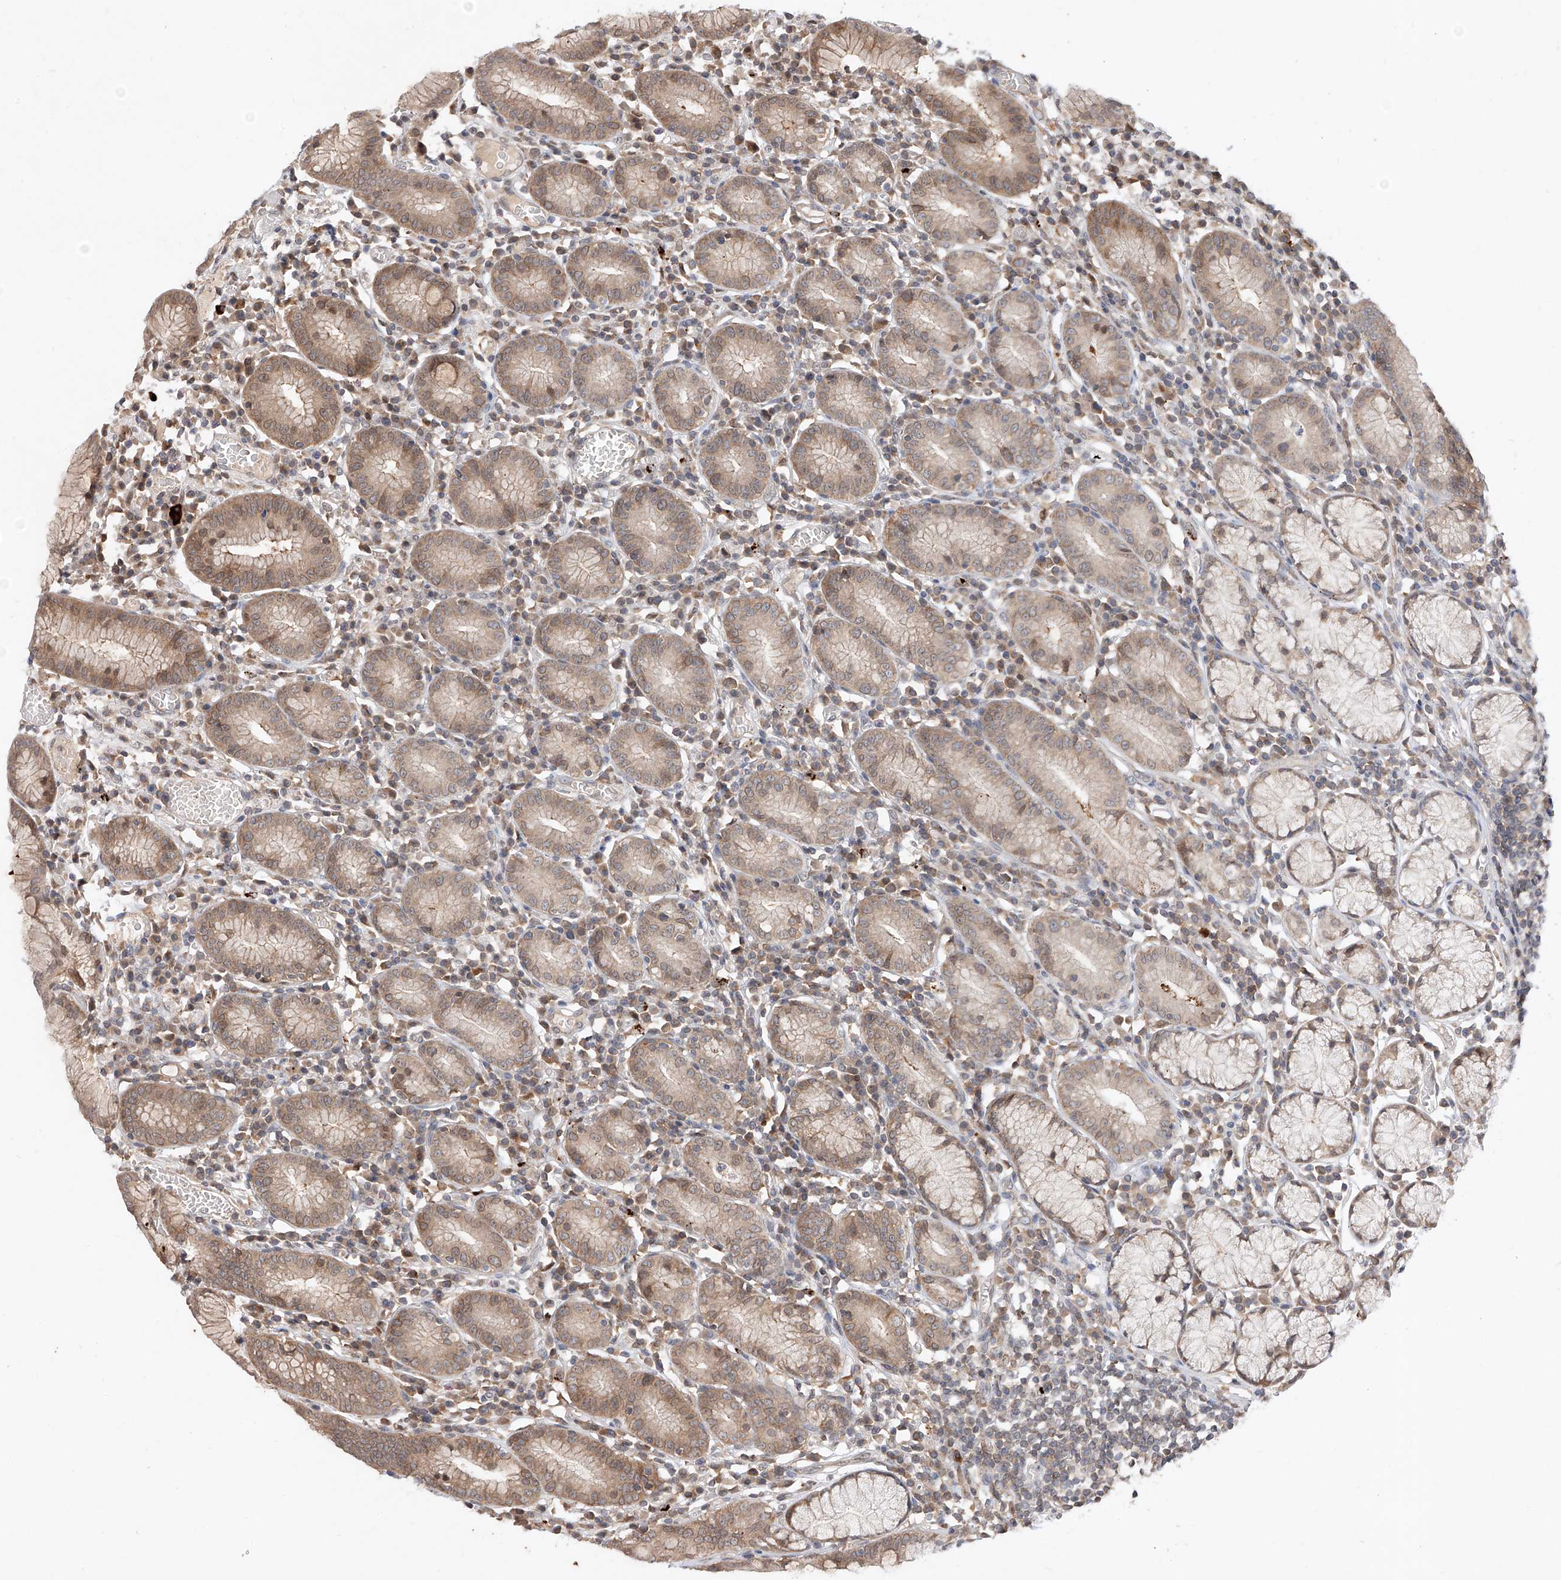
{"staining": {"intensity": "moderate", "quantity": ">75%", "location": "cytoplasmic/membranous"}, "tissue": "stomach", "cell_type": "Glandular cells", "image_type": "normal", "snomed": [{"axis": "morphology", "description": "Normal tissue, NOS"}, {"axis": "topography", "description": "Stomach"}], "caption": "An image showing moderate cytoplasmic/membranous staining in about >75% of glandular cells in benign stomach, as visualized by brown immunohistochemical staining.", "gene": "DIRAS3", "patient": {"sex": "male", "age": 55}}